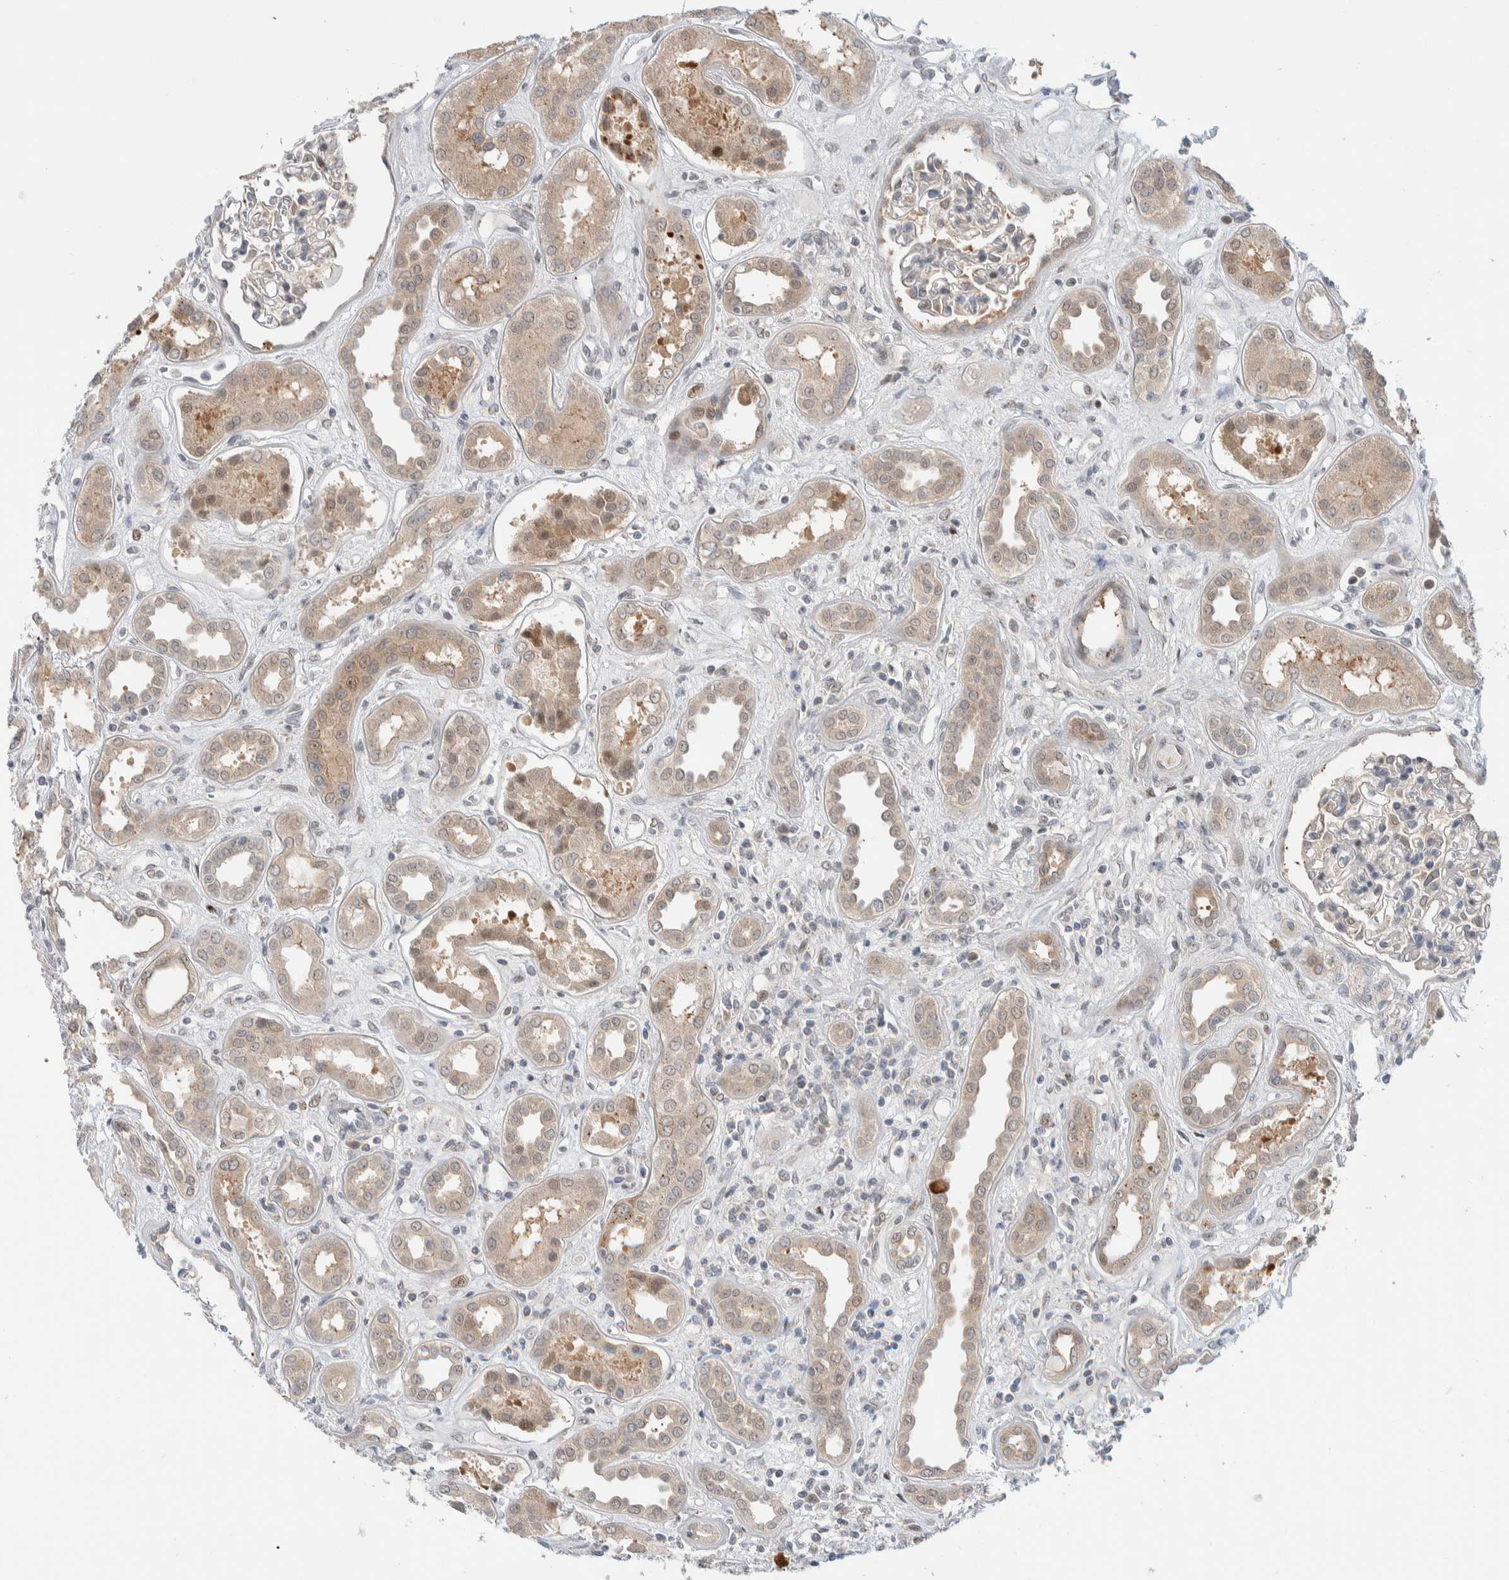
{"staining": {"intensity": "negative", "quantity": "none", "location": "none"}, "tissue": "kidney", "cell_type": "Cells in glomeruli", "image_type": "normal", "snomed": [{"axis": "morphology", "description": "Normal tissue, NOS"}, {"axis": "topography", "description": "Kidney"}], "caption": "An immunohistochemistry photomicrograph of unremarkable kidney is shown. There is no staining in cells in glomeruli of kidney.", "gene": "NCR3LG1", "patient": {"sex": "male", "age": 59}}